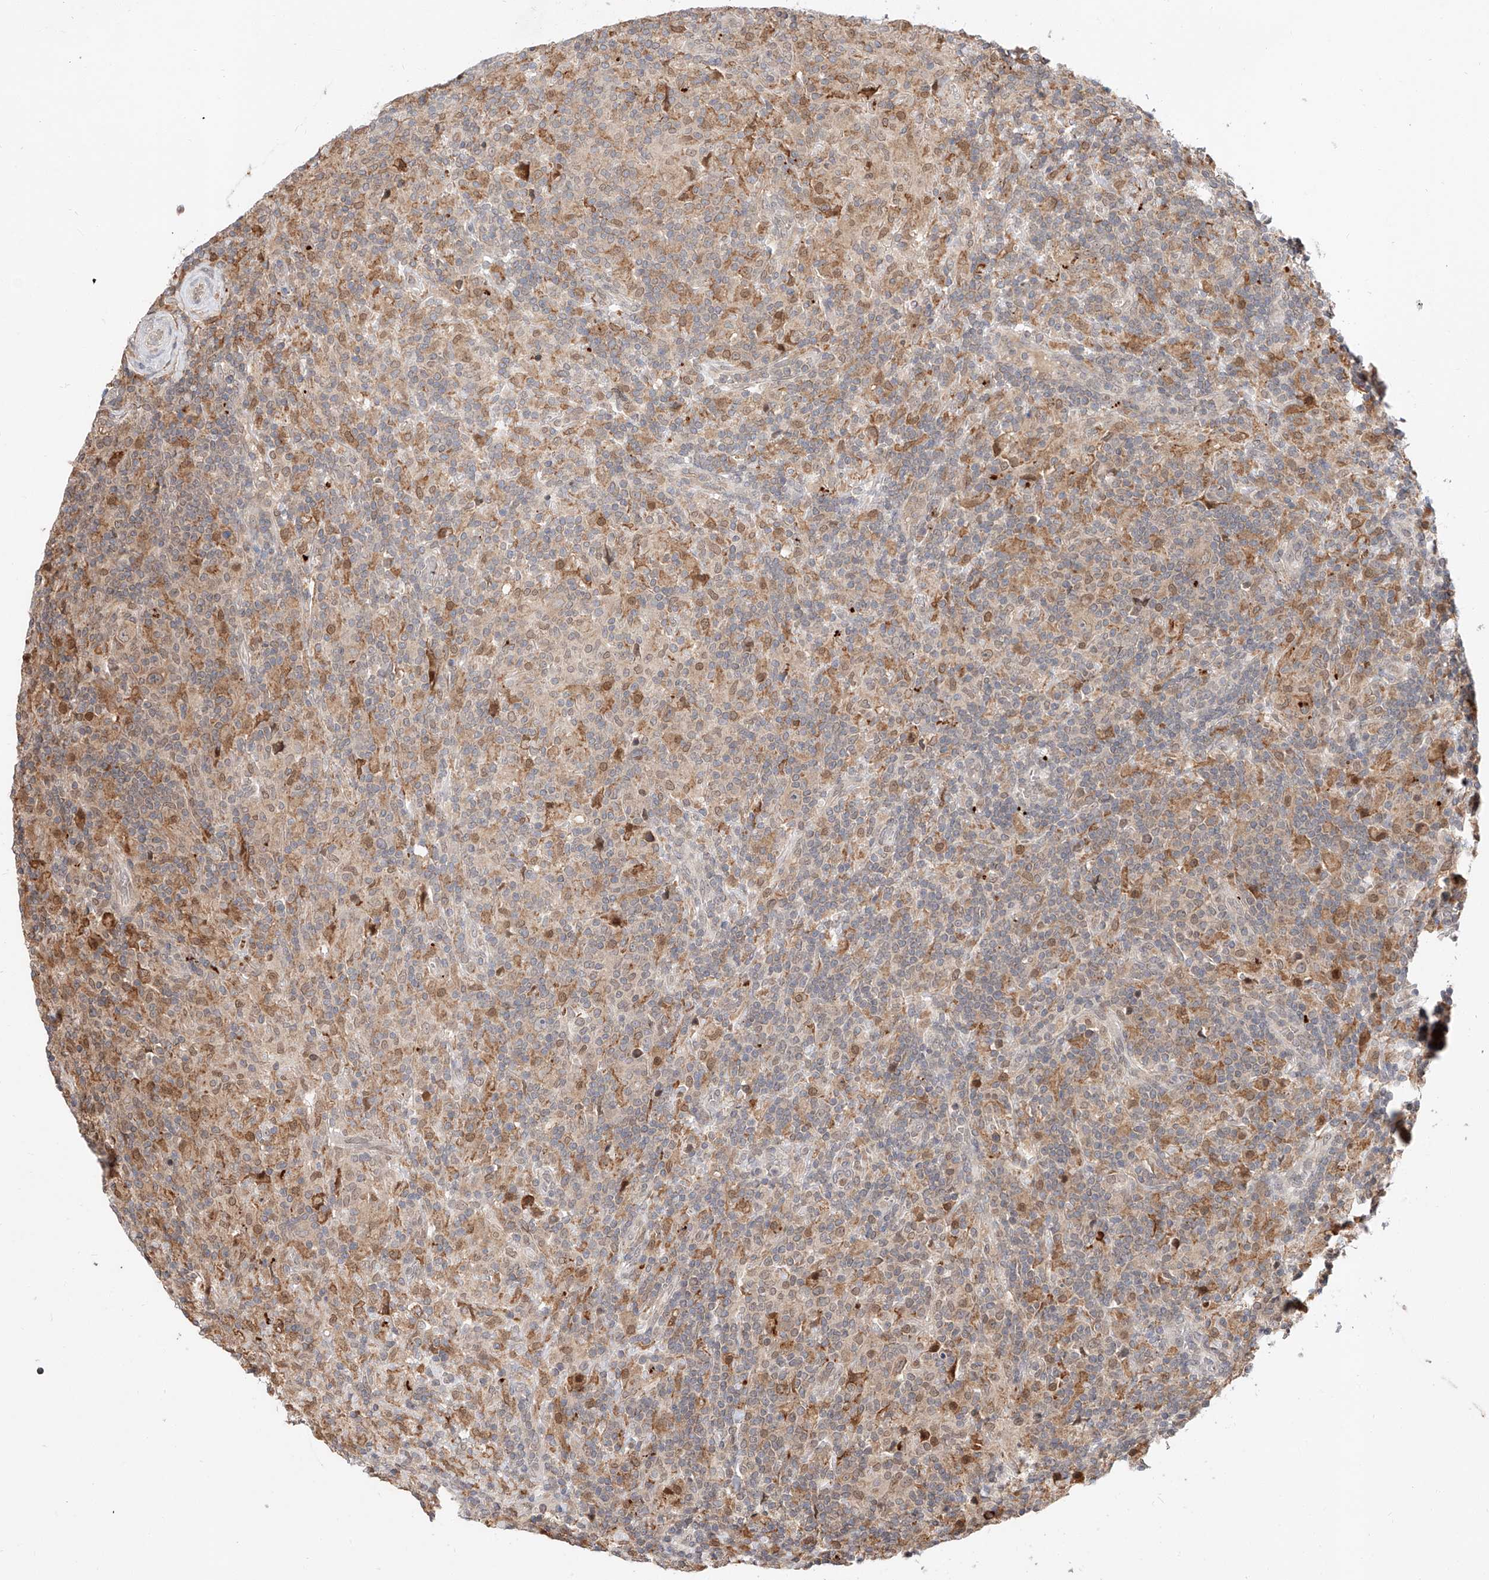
{"staining": {"intensity": "weak", "quantity": ">75%", "location": "cytoplasmic/membranous,nuclear"}, "tissue": "lymphoma", "cell_type": "Tumor cells", "image_type": "cancer", "snomed": [{"axis": "morphology", "description": "Hodgkin's disease, NOS"}, {"axis": "topography", "description": "Lymph node"}], "caption": "Human Hodgkin's disease stained for a protein (brown) exhibits weak cytoplasmic/membranous and nuclear positive staining in approximately >75% of tumor cells.", "gene": "DIRAS3", "patient": {"sex": "male", "age": 70}}